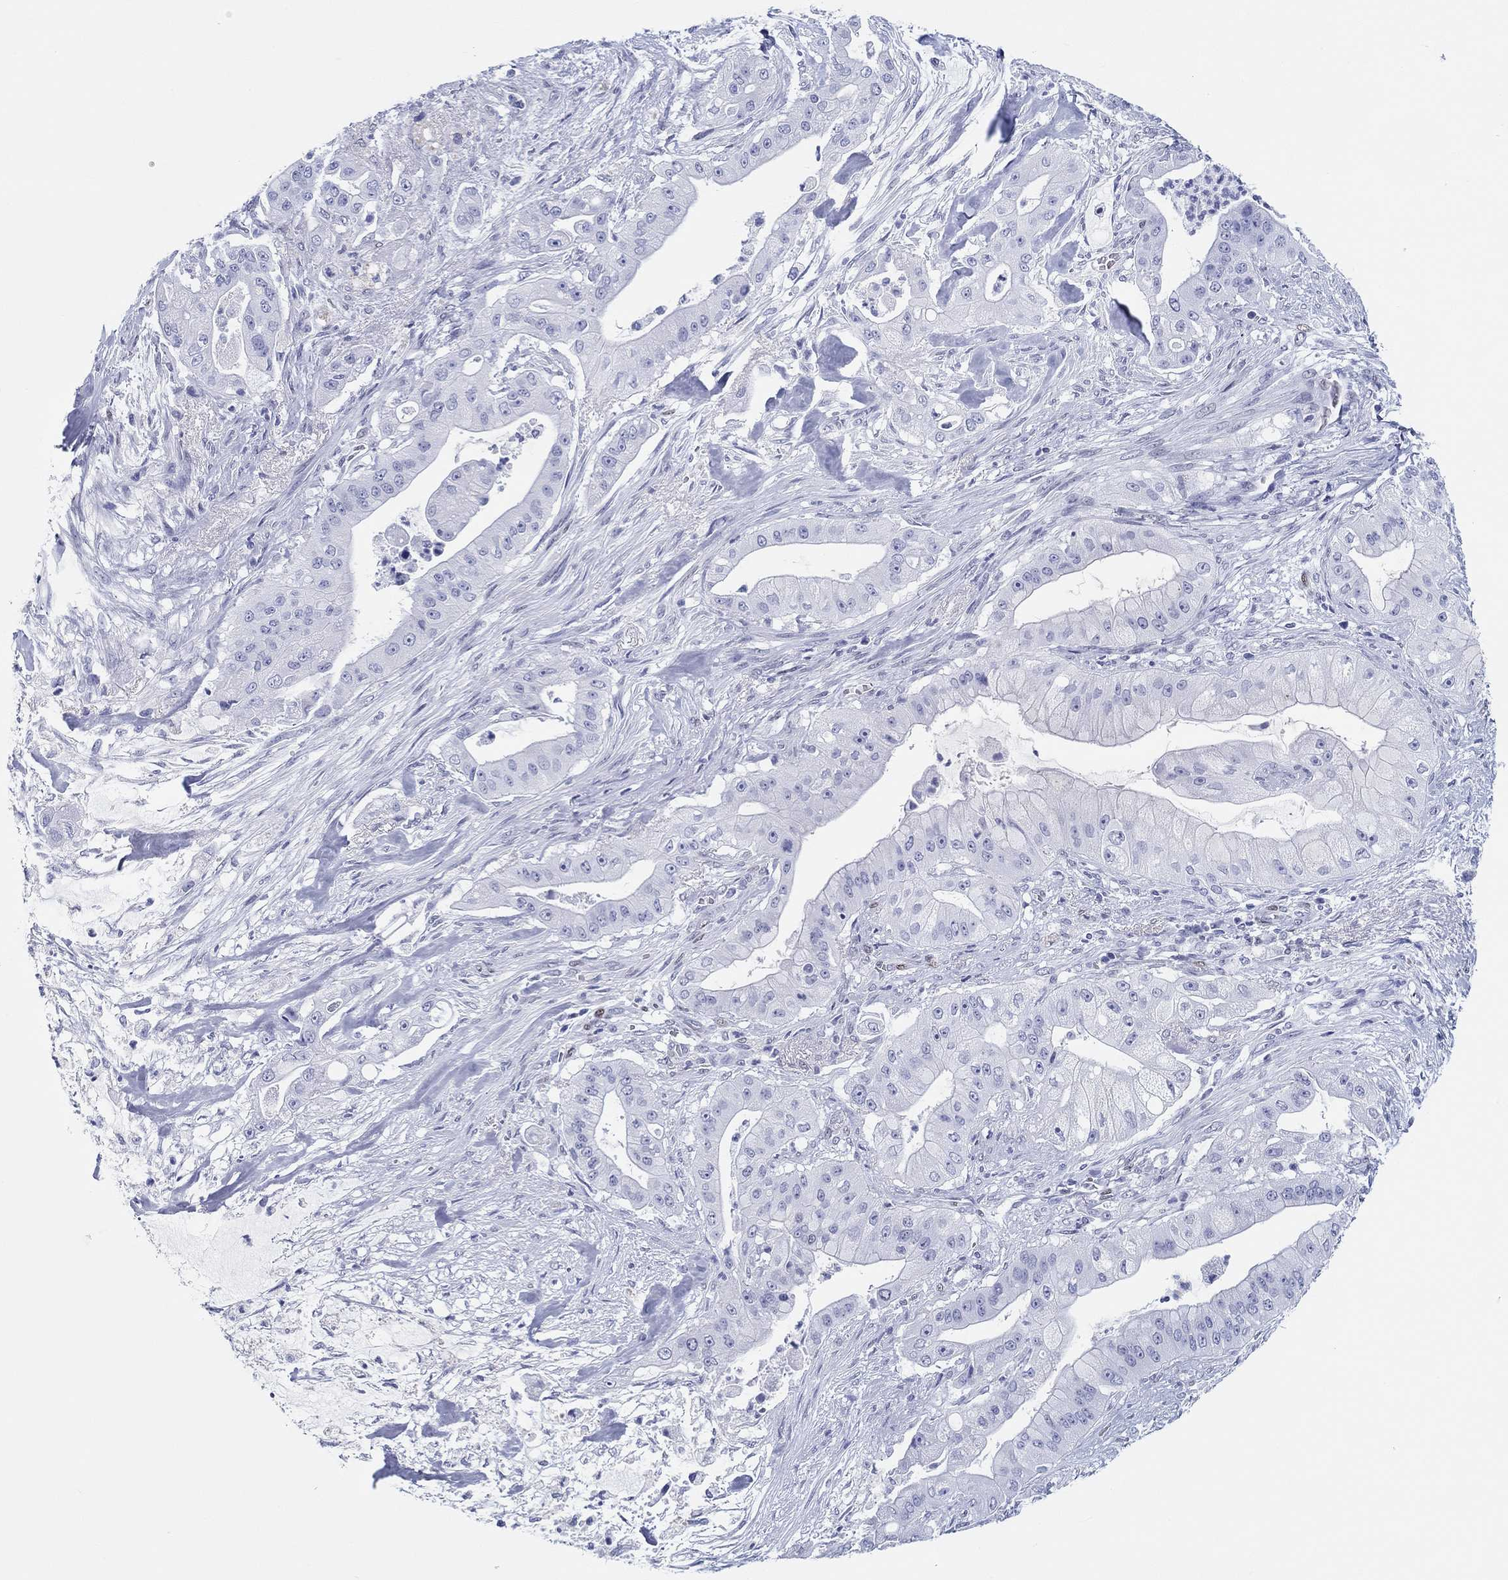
{"staining": {"intensity": "negative", "quantity": "none", "location": "none"}, "tissue": "pancreatic cancer", "cell_type": "Tumor cells", "image_type": "cancer", "snomed": [{"axis": "morphology", "description": "Normal tissue, NOS"}, {"axis": "morphology", "description": "Inflammation, NOS"}, {"axis": "morphology", "description": "Adenocarcinoma, NOS"}, {"axis": "topography", "description": "Pancreas"}], "caption": "High power microscopy photomicrograph of an IHC photomicrograph of adenocarcinoma (pancreatic), revealing no significant staining in tumor cells.", "gene": "H1-1", "patient": {"sex": "male", "age": 57}}